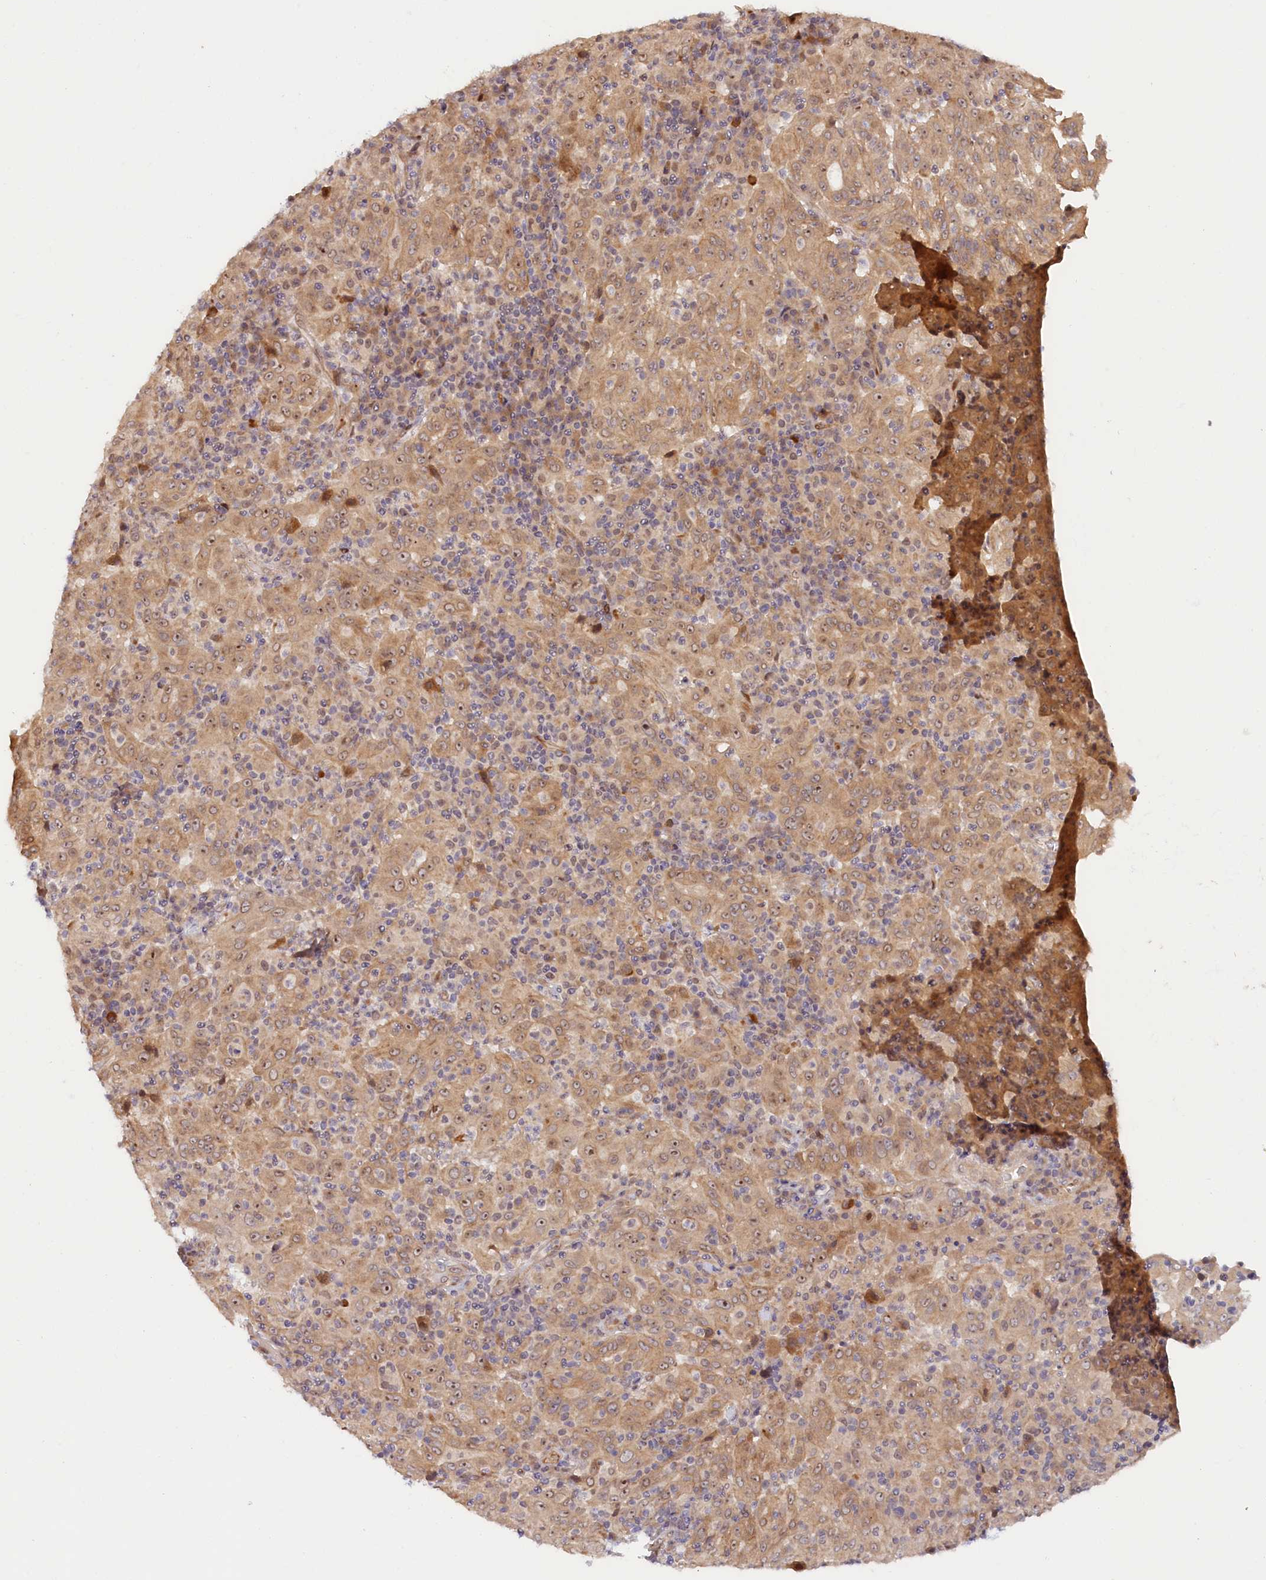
{"staining": {"intensity": "moderate", "quantity": ">75%", "location": "cytoplasmic/membranous,nuclear"}, "tissue": "pancreatic cancer", "cell_type": "Tumor cells", "image_type": "cancer", "snomed": [{"axis": "morphology", "description": "Adenocarcinoma, NOS"}, {"axis": "topography", "description": "Pancreas"}], "caption": "This image reveals pancreatic cancer stained with IHC to label a protein in brown. The cytoplasmic/membranous and nuclear of tumor cells show moderate positivity for the protein. Nuclei are counter-stained blue.", "gene": "ANKRD24", "patient": {"sex": "male", "age": 63}}